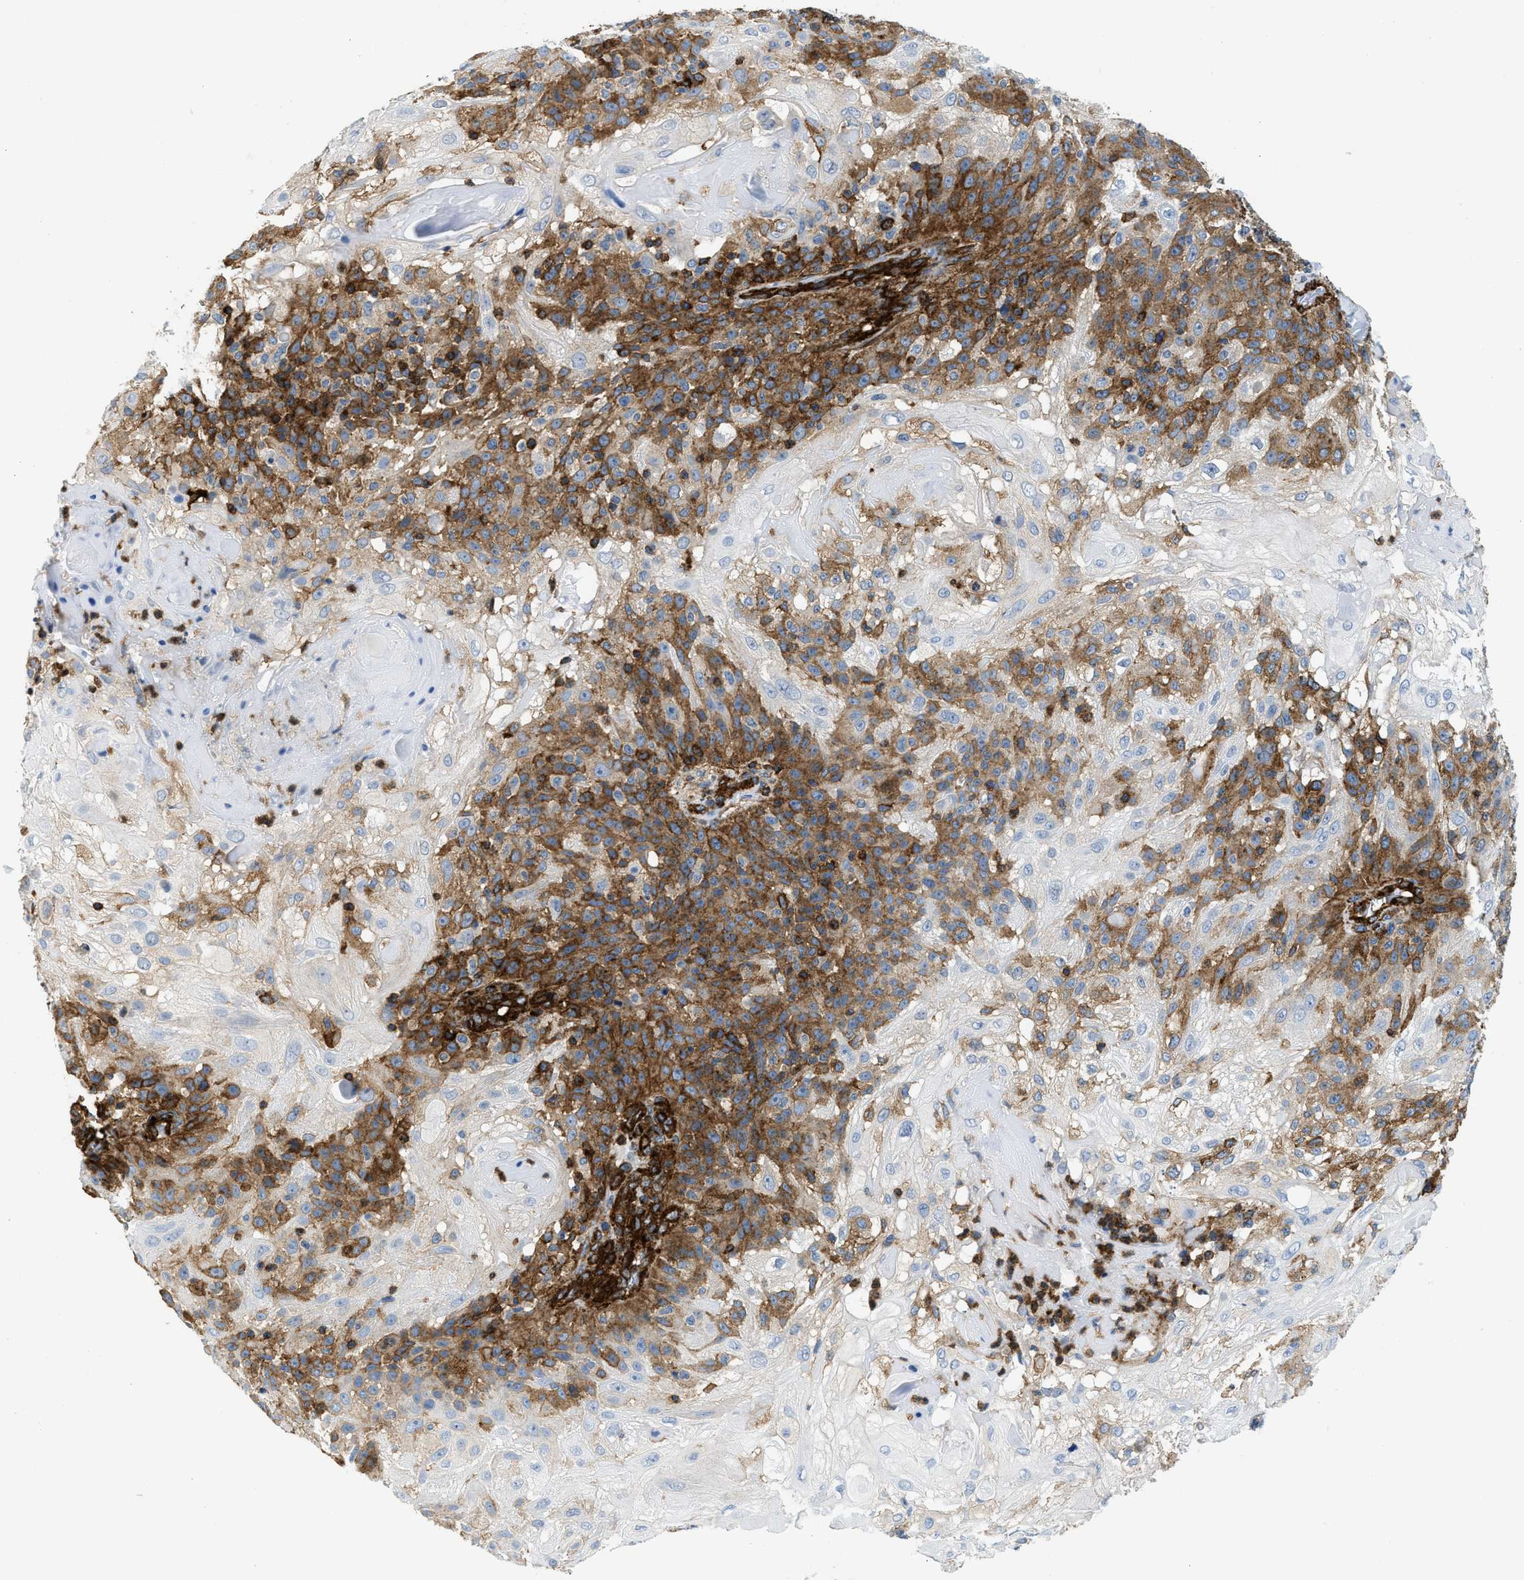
{"staining": {"intensity": "moderate", "quantity": "25%-75%", "location": "cytoplasmic/membranous"}, "tissue": "skin cancer", "cell_type": "Tumor cells", "image_type": "cancer", "snomed": [{"axis": "morphology", "description": "Normal tissue, NOS"}, {"axis": "morphology", "description": "Squamous cell carcinoma, NOS"}, {"axis": "topography", "description": "Skin"}], "caption": "An IHC micrograph of tumor tissue is shown. Protein staining in brown shows moderate cytoplasmic/membranous positivity in squamous cell carcinoma (skin) within tumor cells.", "gene": "HIP1", "patient": {"sex": "female", "age": 83}}